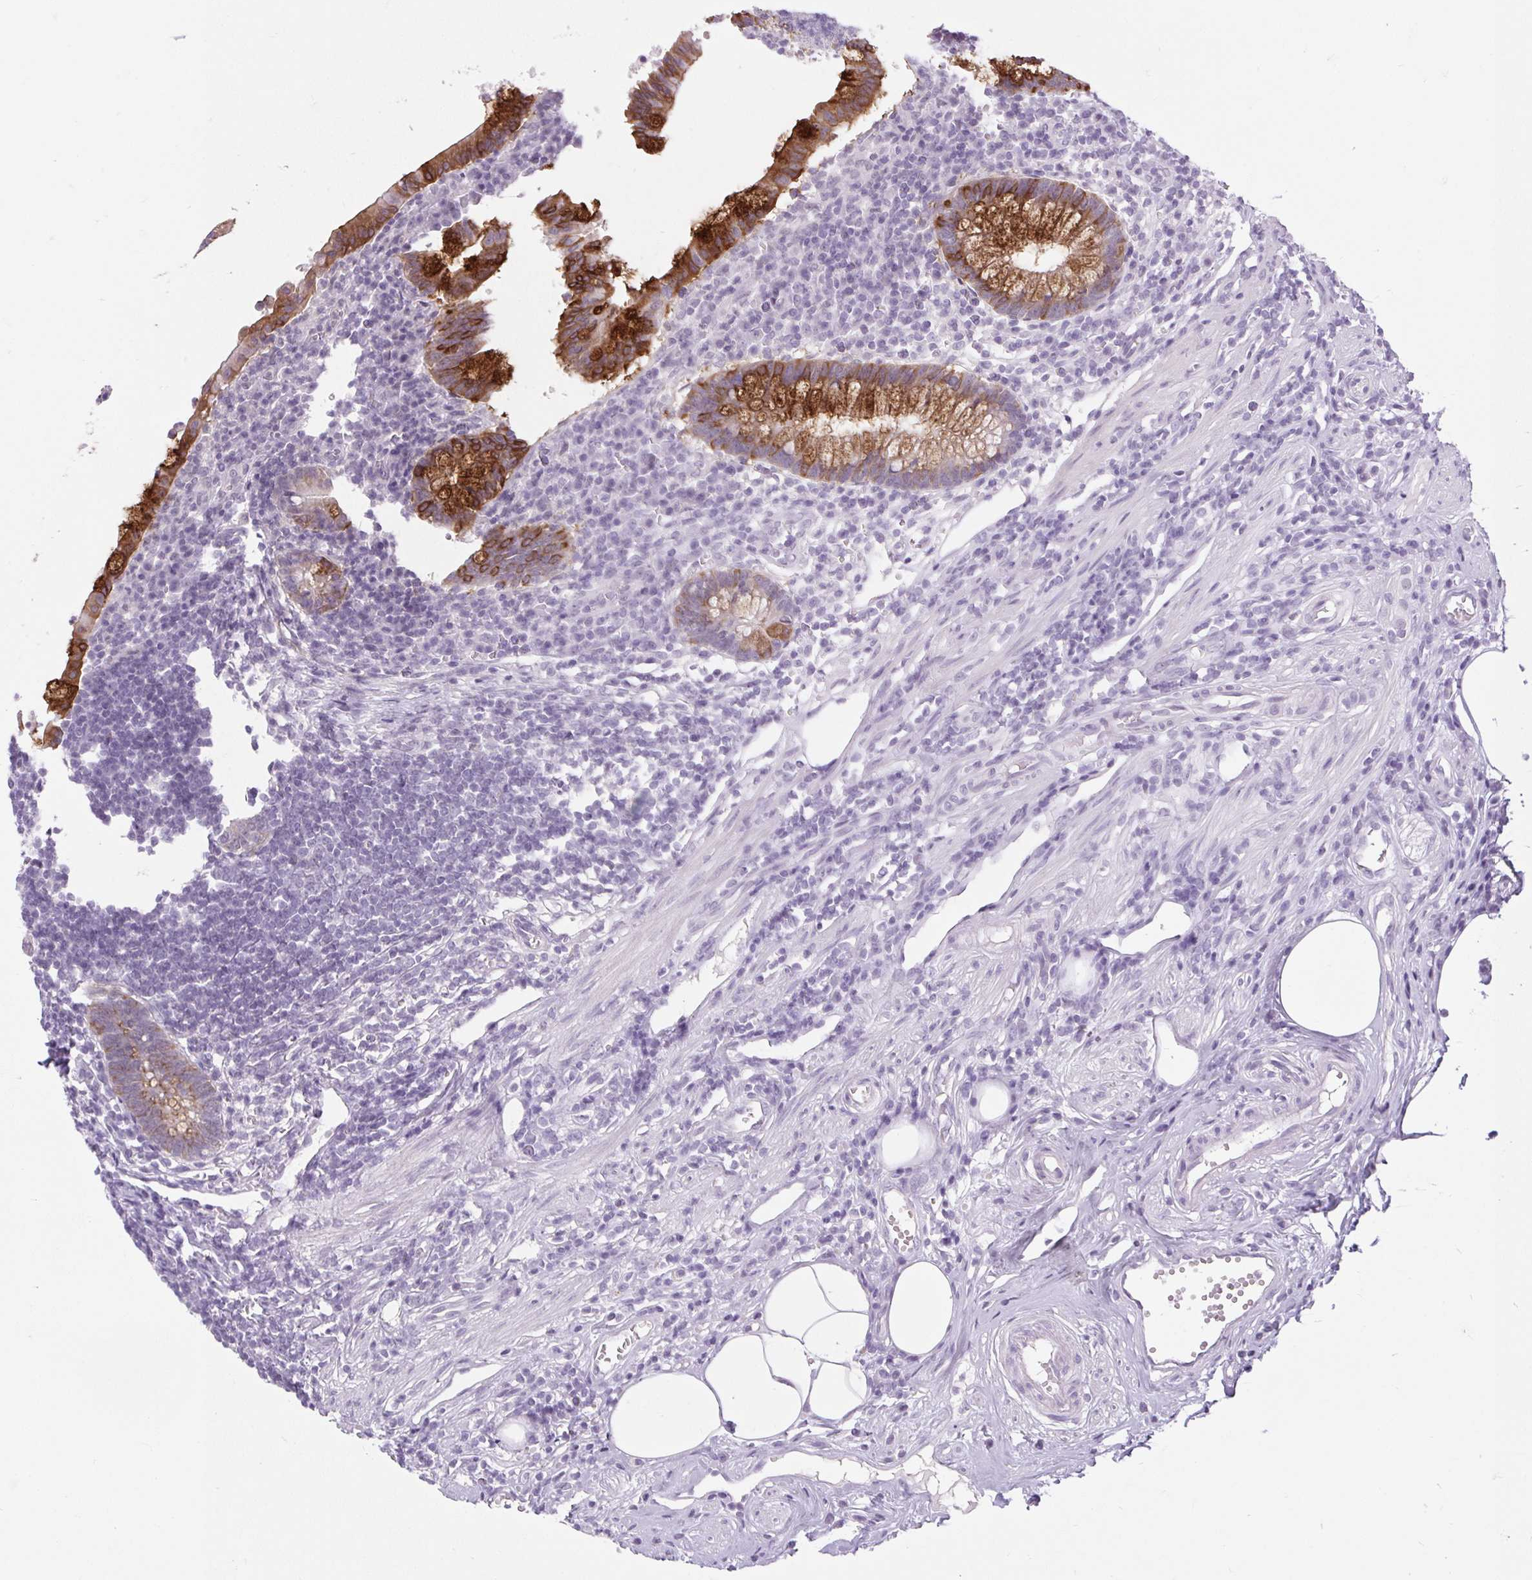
{"staining": {"intensity": "strong", "quantity": "<25%", "location": "cytoplasmic/membranous"}, "tissue": "appendix", "cell_type": "Glandular cells", "image_type": "normal", "snomed": [{"axis": "morphology", "description": "Normal tissue, NOS"}, {"axis": "topography", "description": "Appendix"}], "caption": "DAB (3,3'-diaminobenzidine) immunohistochemical staining of unremarkable human appendix shows strong cytoplasmic/membranous protein staining in approximately <25% of glandular cells.", "gene": "BCAS1", "patient": {"sex": "female", "age": 56}}